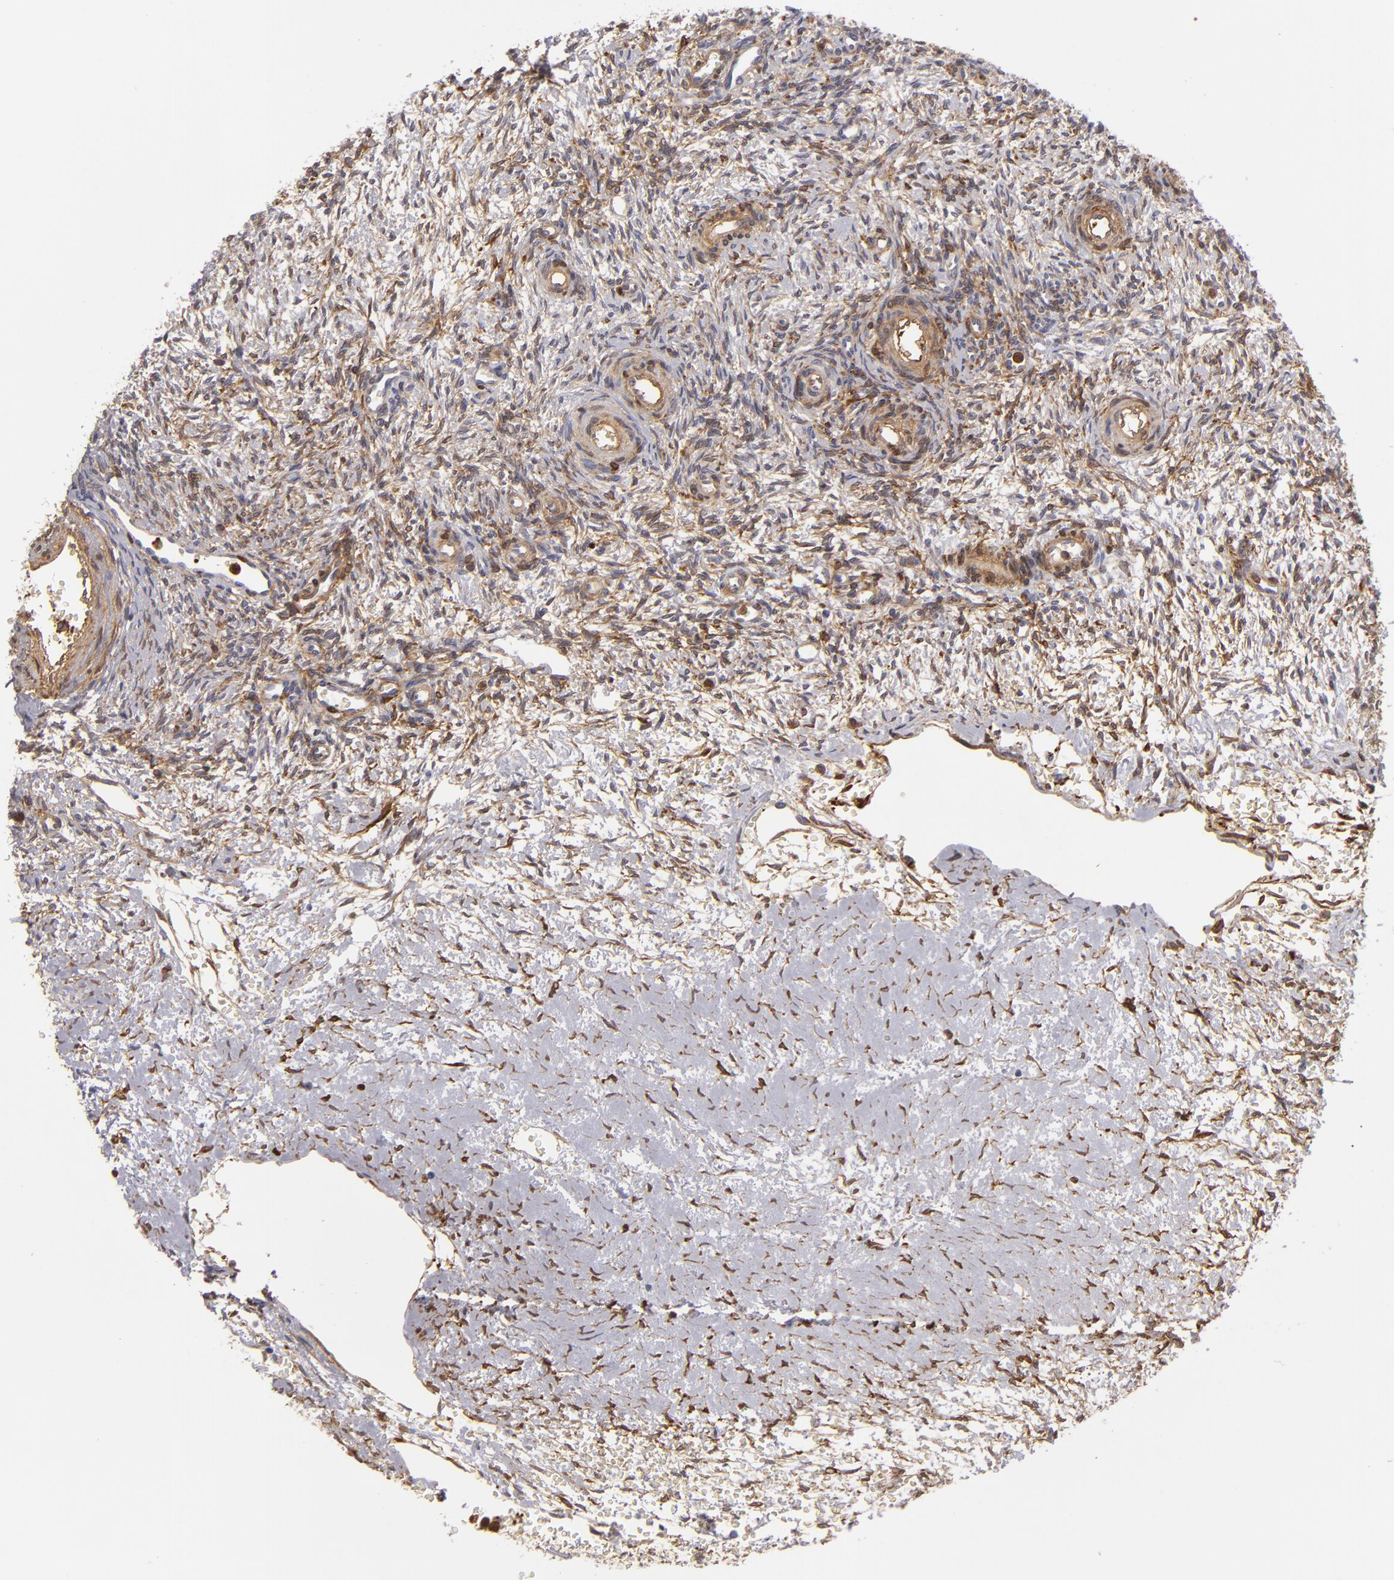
{"staining": {"intensity": "weak", "quantity": ">75%", "location": "cytoplasmic/membranous"}, "tissue": "ovary", "cell_type": "Follicle cells", "image_type": "normal", "snomed": [{"axis": "morphology", "description": "Normal tissue, NOS"}, {"axis": "topography", "description": "Ovary"}], "caption": "Unremarkable ovary was stained to show a protein in brown. There is low levels of weak cytoplasmic/membranous expression in approximately >75% of follicle cells.", "gene": "VCL", "patient": {"sex": "female", "age": 39}}